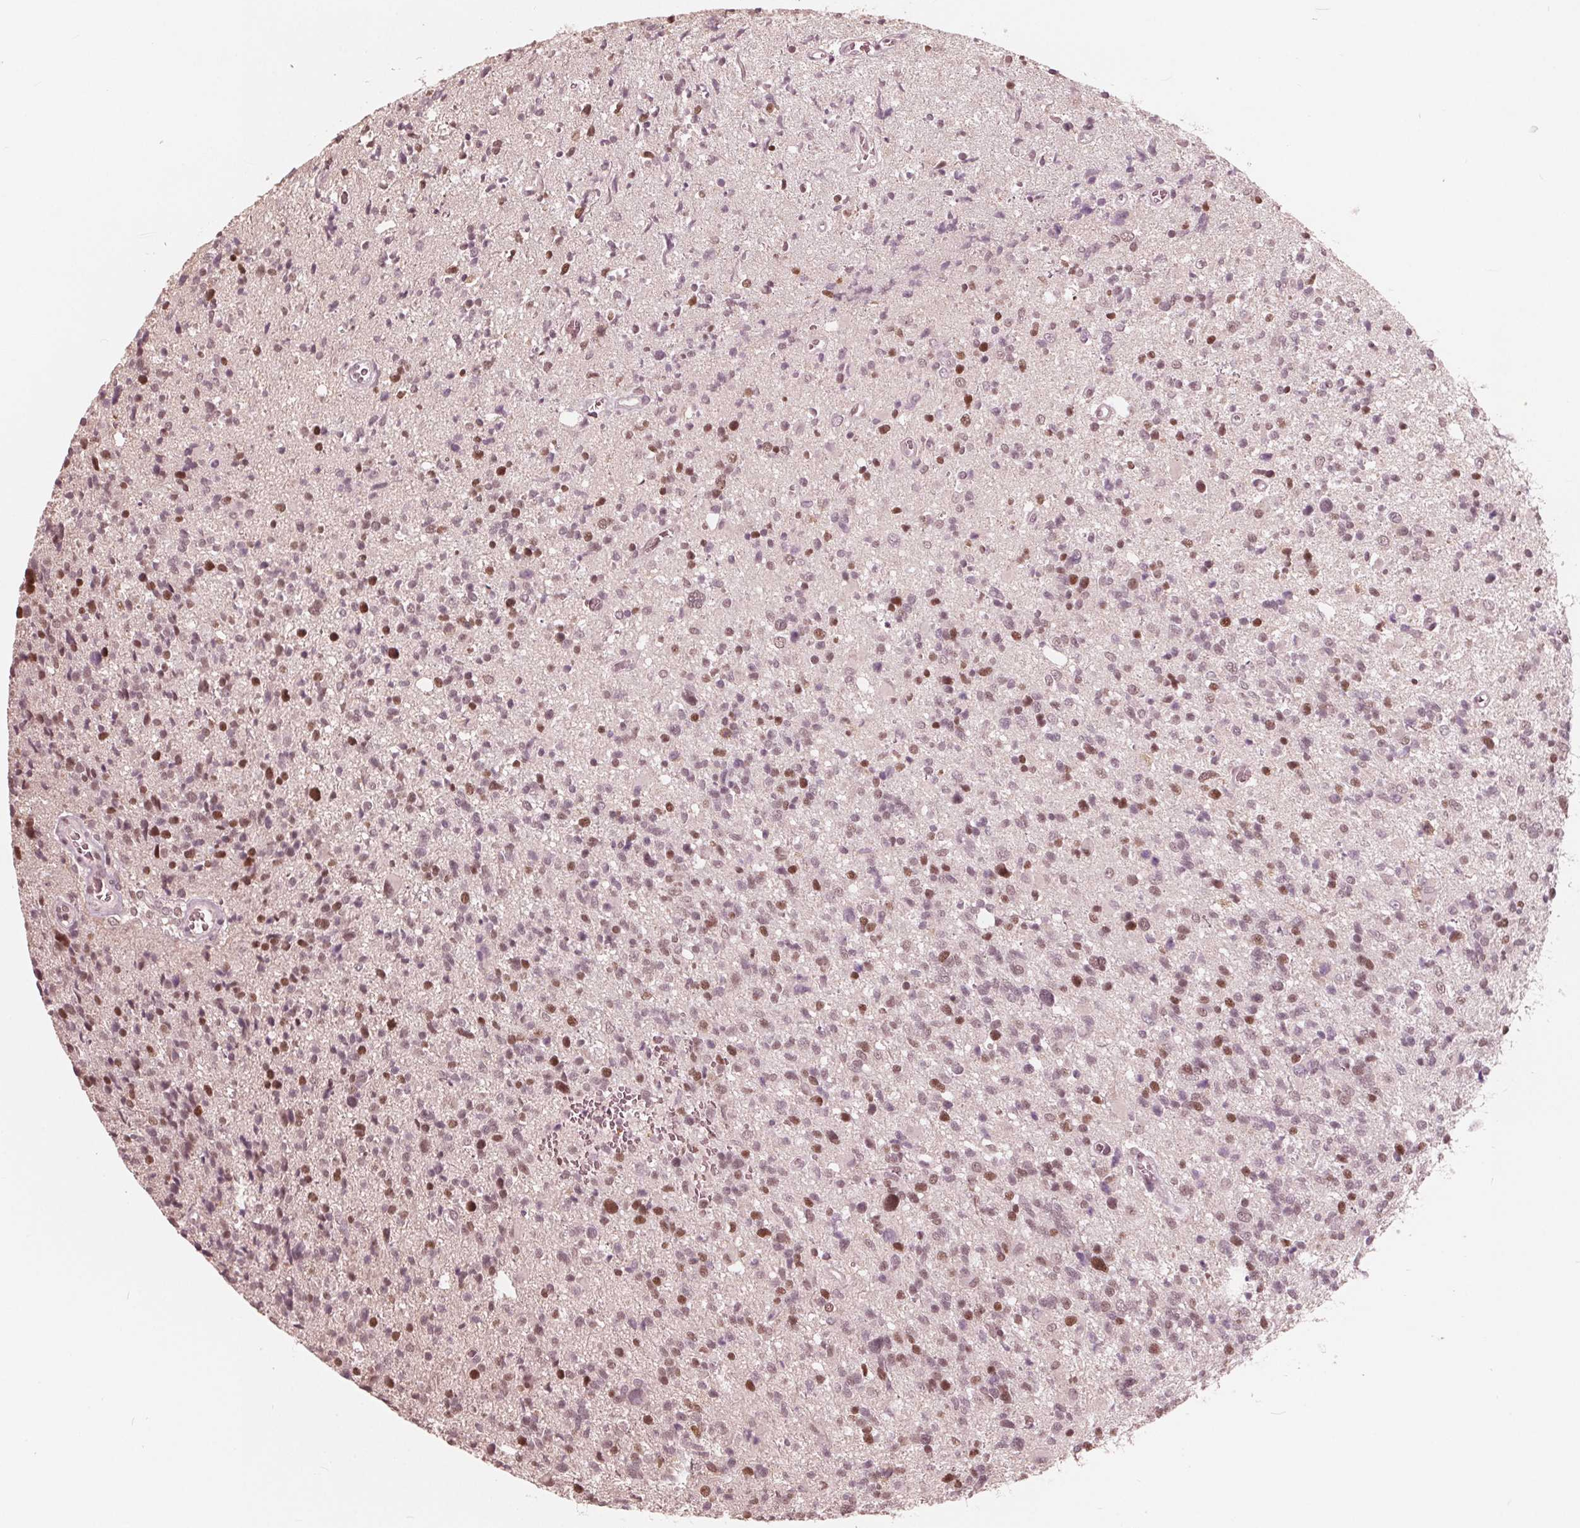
{"staining": {"intensity": "moderate", "quantity": "<25%", "location": "nuclear"}, "tissue": "glioma", "cell_type": "Tumor cells", "image_type": "cancer", "snomed": [{"axis": "morphology", "description": "Glioma, malignant, High grade"}, {"axis": "topography", "description": "Brain"}], "caption": "Brown immunohistochemical staining in human glioma reveals moderate nuclear staining in approximately <25% of tumor cells.", "gene": "HIRIP3", "patient": {"sex": "male", "age": 29}}